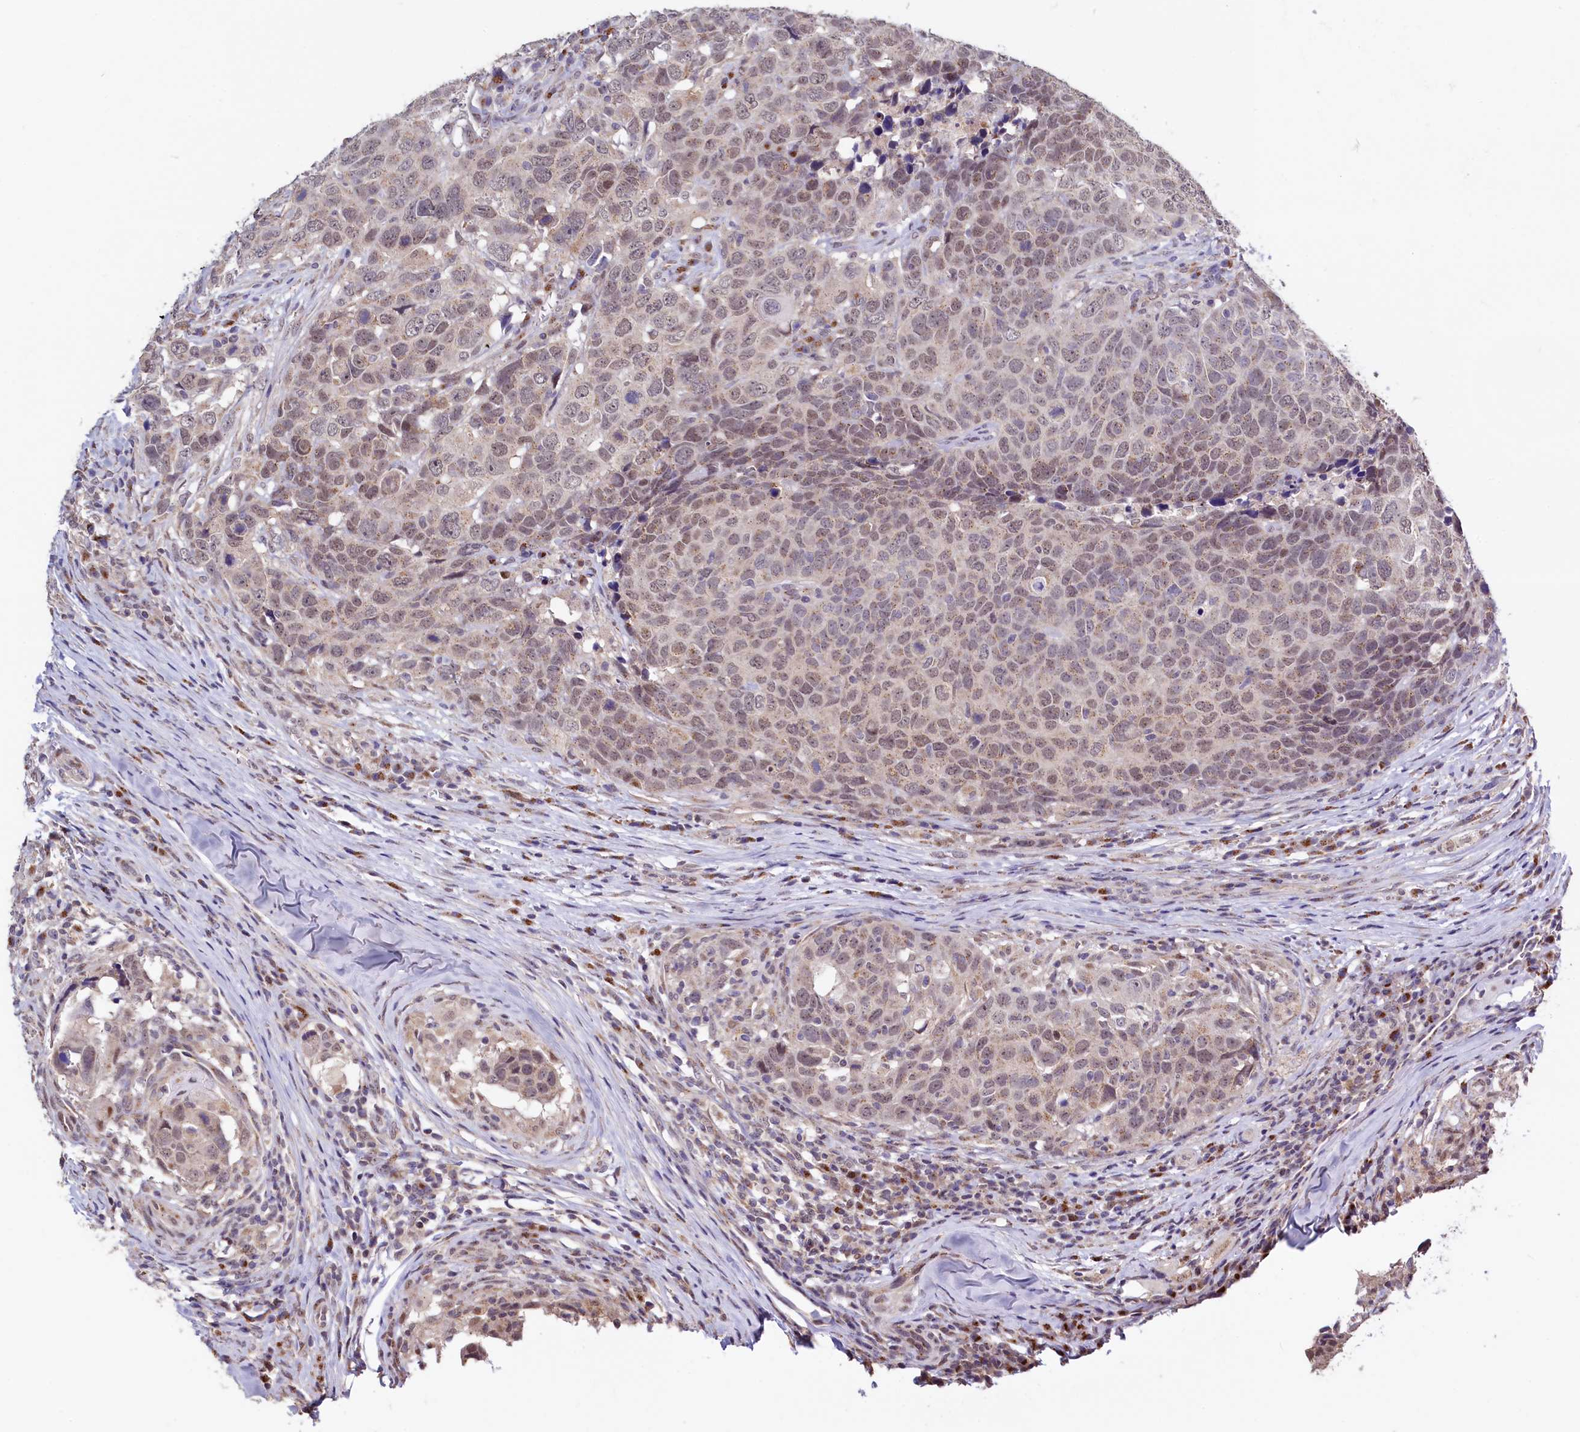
{"staining": {"intensity": "weak", "quantity": "25%-75%", "location": "nuclear"}, "tissue": "head and neck cancer", "cell_type": "Tumor cells", "image_type": "cancer", "snomed": [{"axis": "morphology", "description": "Squamous cell carcinoma, NOS"}, {"axis": "topography", "description": "Head-Neck"}], "caption": "Immunohistochemical staining of squamous cell carcinoma (head and neck) demonstrates weak nuclear protein positivity in approximately 25%-75% of tumor cells.", "gene": "SEC24C", "patient": {"sex": "male", "age": 66}}